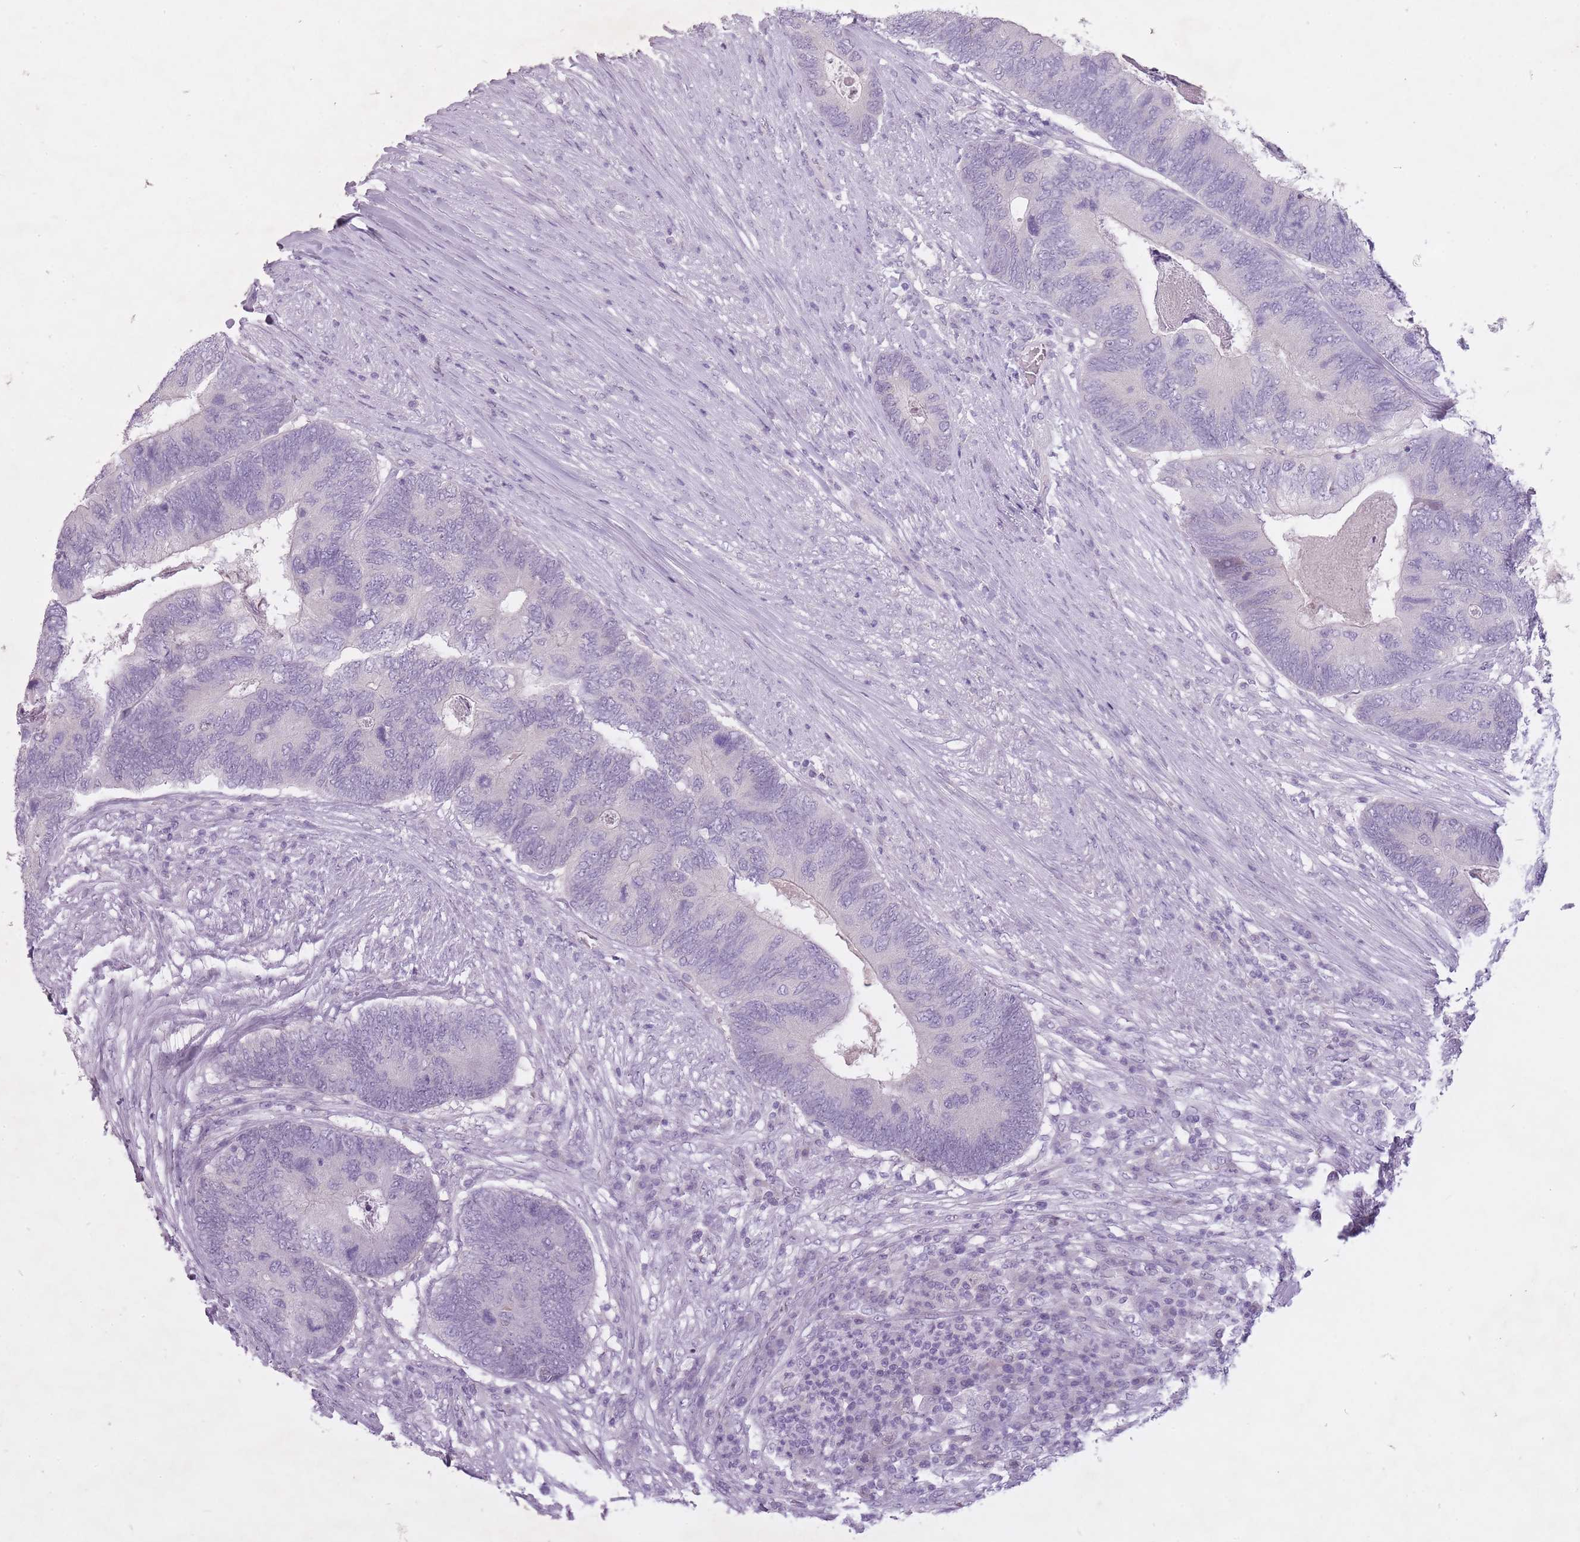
{"staining": {"intensity": "negative", "quantity": "none", "location": "none"}, "tissue": "colorectal cancer", "cell_type": "Tumor cells", "image_type": "cancer", "snomed": [{"axis": "morphology", "description": "Adenocarcinoma, NOS"}, {"axis": "topography", "description": "Colon"}], "caption": "Tumor cells show no significant protein positivity in colorectal cancer.", "gene": "FAM43B", "patient": {"sex": "female", "age": 67}}